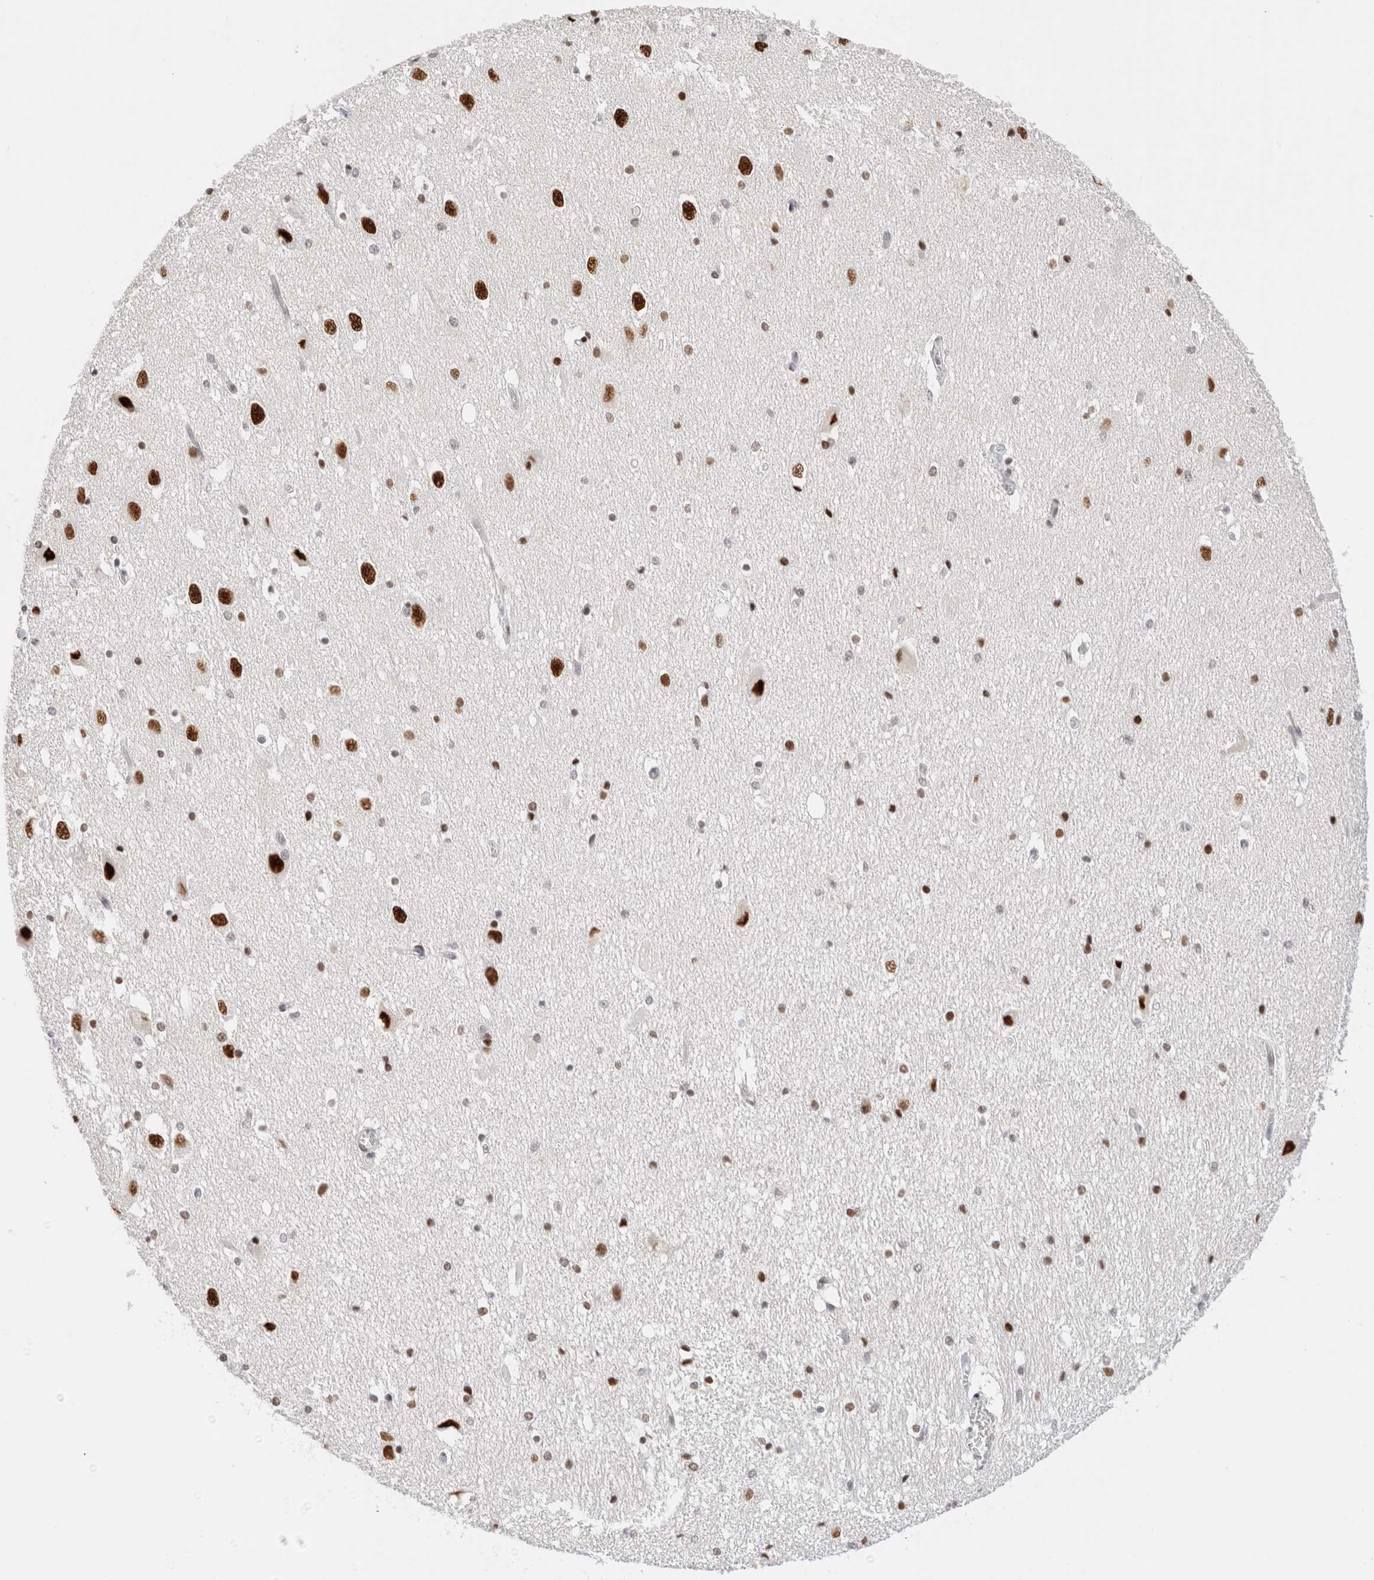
{"staining": {"intensity": "moderate", "quantity": "25%-75%", "location": "nuclear"}, "tissue": "hippocampus", "cell_type": "Glial cells", "image_type": "normal", "snomed": [{"axis": "morphology", "description": "Normal tissue, NOS"}, {"axis": "topography", "description": "Hippocampus"}], "caption": "The immunohistochemical stain highlights moderate nuclear positivity in glial cells of normal hippocampus.", "gene": "ZNF282", "patient": {"sex": "female", "age": 19}}